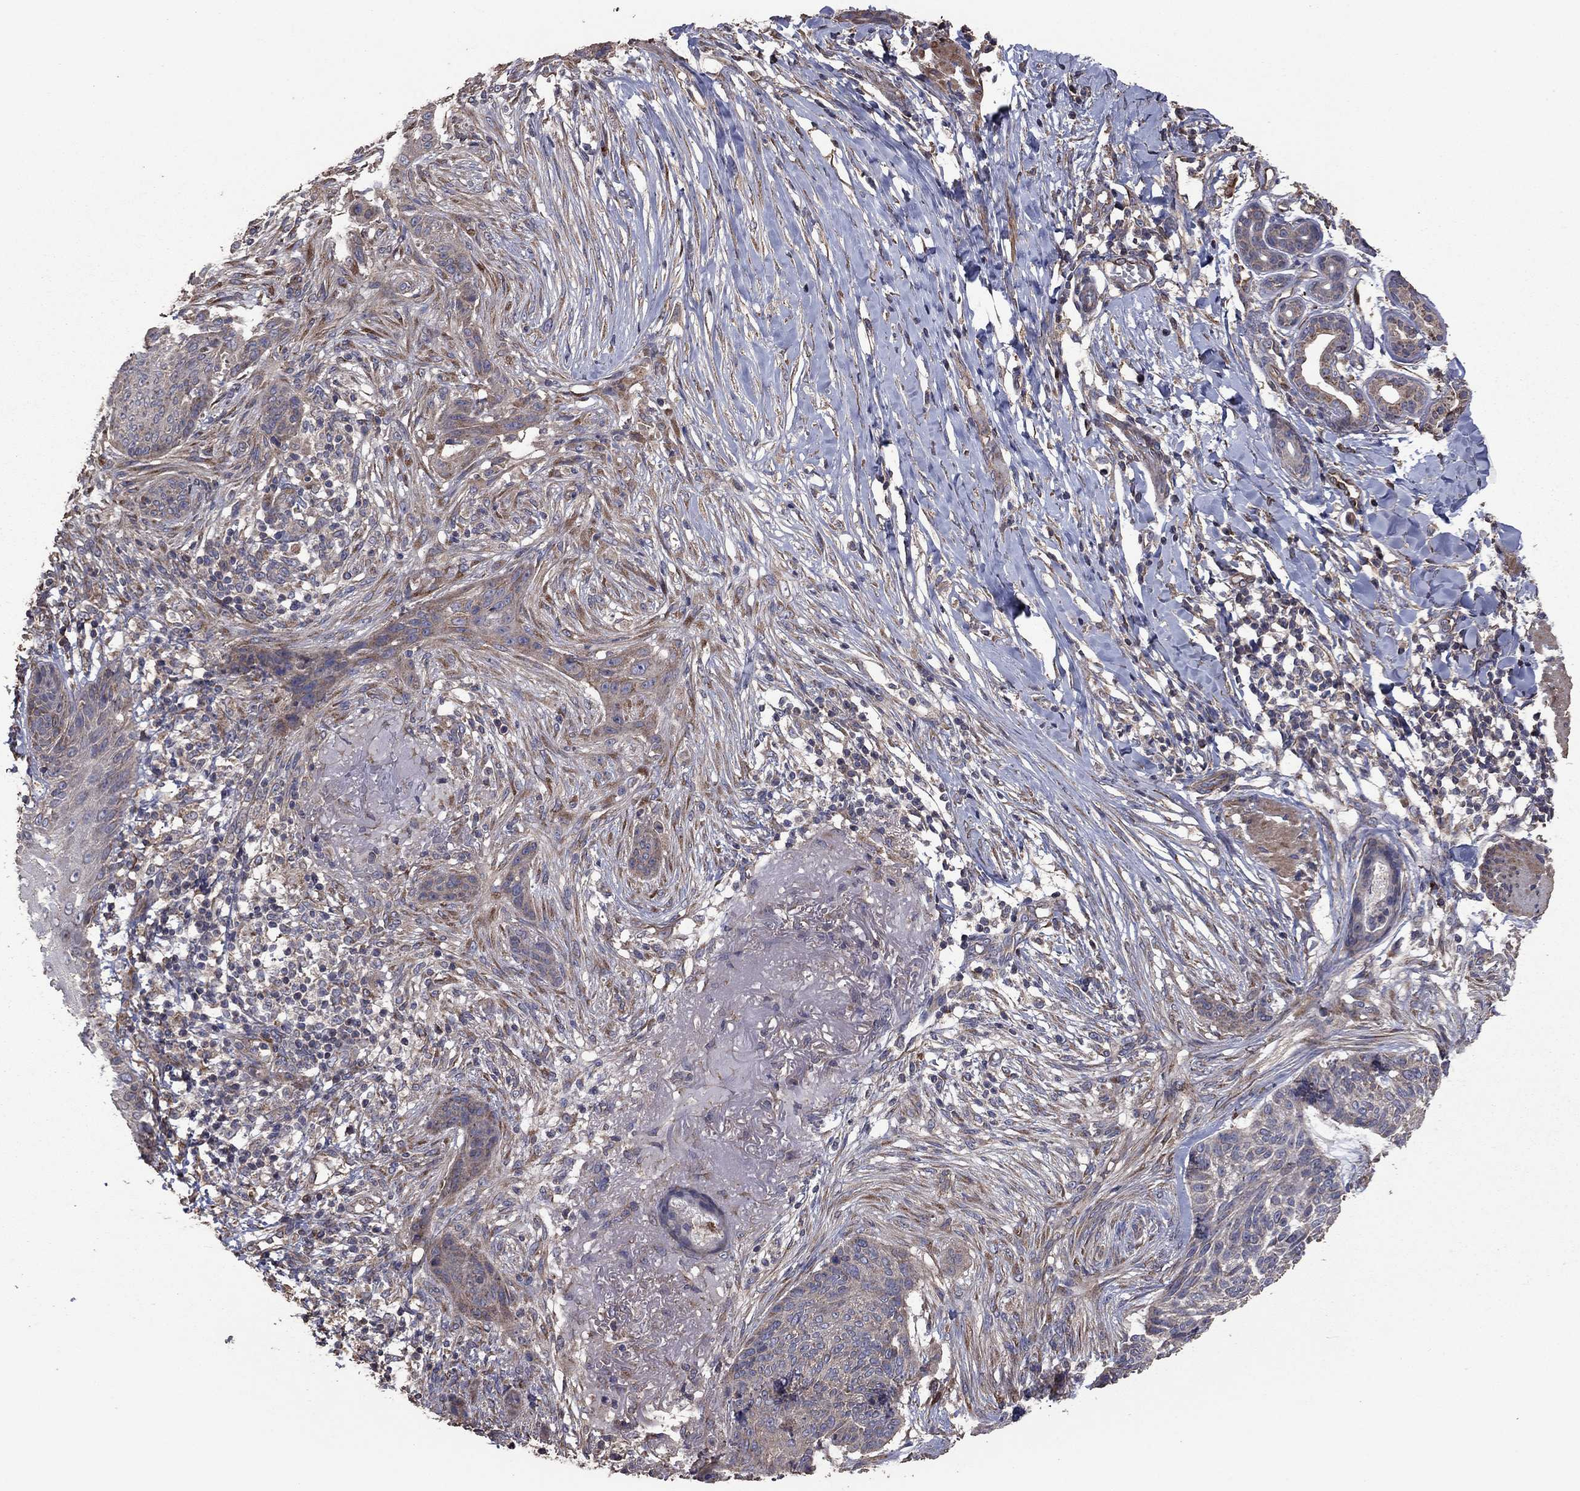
{"staining": {"intensity": "weak", "quantity": "25%-75%", "location": "cytoplasmic/membranous"}, "tissue": "skin cancer", "cell_type": "Tumor cells", "image_type": "cancer", "snomed": [{"axis": "morphology", "description": "Normal tissue, NOS"}, {"axis": "morphology", "description": "Basal cell carcinoma"}, {"axis": "topography", "description": "Skin"}], "caption": "This photomicrograph exhibits IHC staining of human skin cancer (basal cell carcinoma), with low weak cytoplasmic/membranous positivity in approximately 25%-75% of tumor cells.", "gene": "FLT4", "patient": {"sex": "male", "age": 84}}